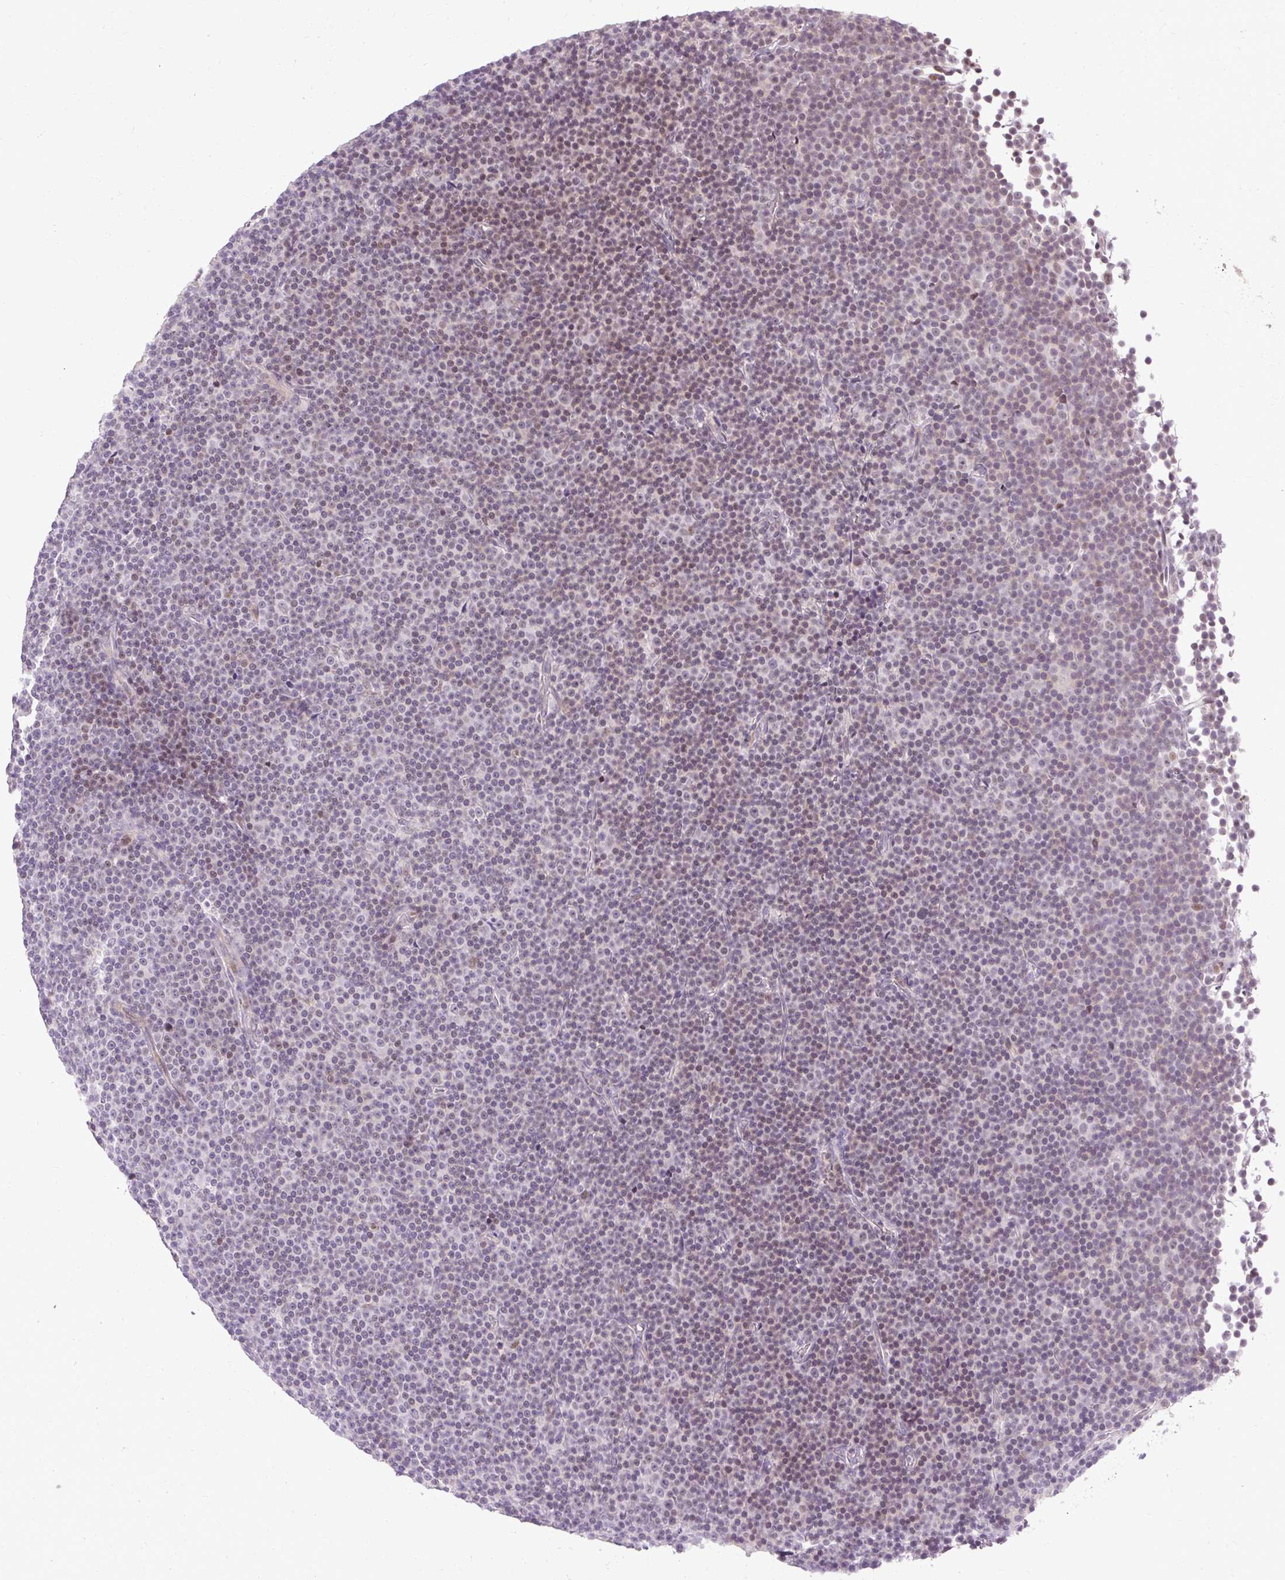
{"staining": {"intensity": "moderate", "quantity": "25%-75%", "location": "nuclear"}, "tissue": "lymphoma", "cell_type": "Tumor cells", "image_type": "cancer", "snomed": [{"axis": "morphology", "description": "Malignant lymphoma, non-Hodgkin's type, Low grade"}, {"axis": "topography", "description": "Lymph node"}], "caption": "Protein positivity by immunohistochemistry (IHC) exhibits moderate nuclear expression in about 25%-75% of tumor cells in lymphoma.", "gene": "ARHGEF18", "patient": {"sex": "female", "age": 67}}